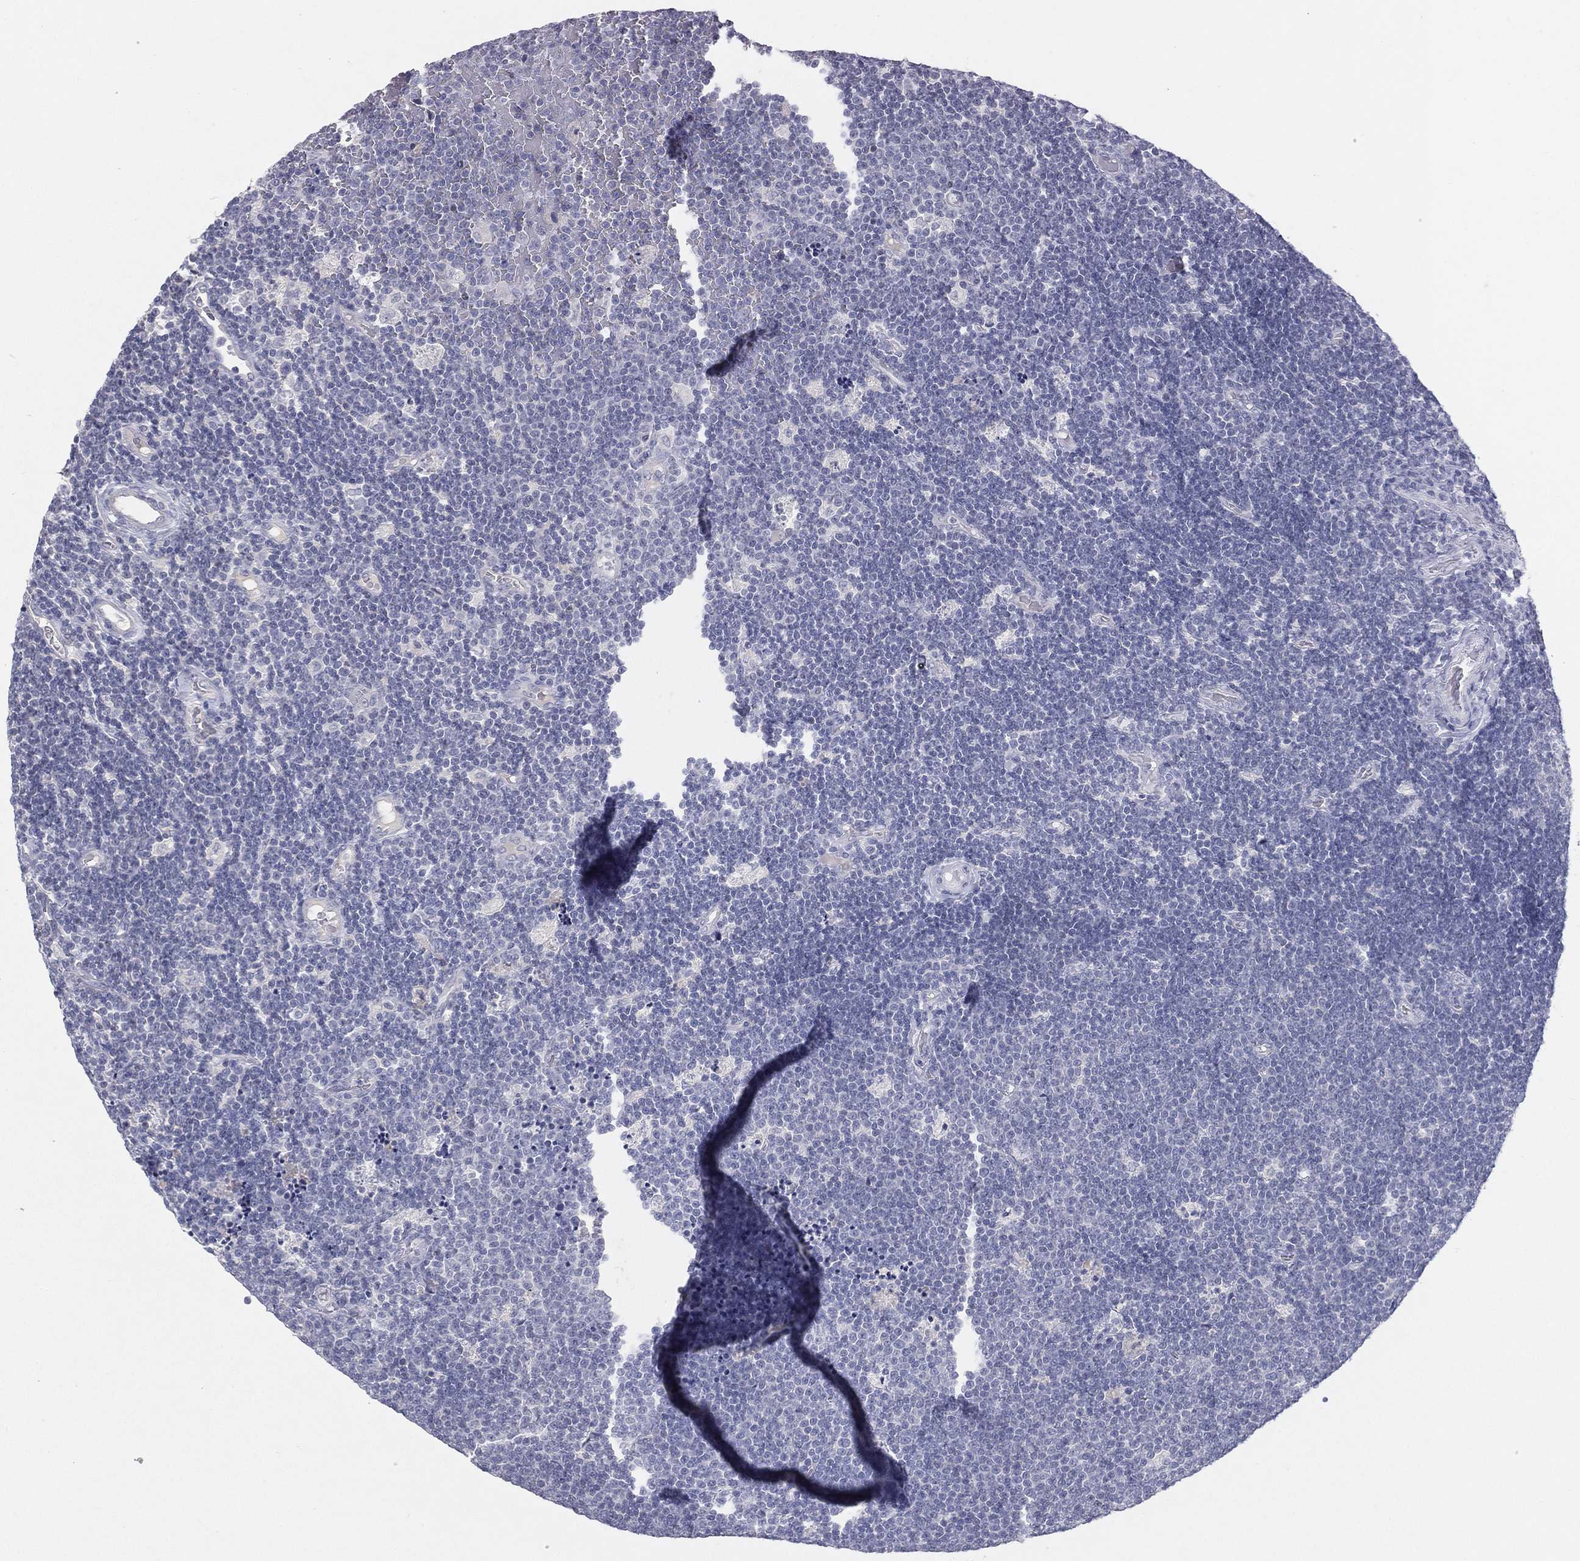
{"staining": {"intensity": "negative", "quantity": "none", "location": "none"}, "tissue": "lymphoma", "cell_type": "Tumor cells", "image_type": "cancer", "snomed": [{"axis": "morphology", "description": "Malignant lymphoma, non-Hodgkin's type, Low grade"}, {"axis": "topography", "description": "Brain"}], "caption": "Immunohistochemistry image of lymphoma stained for a protein (brown), which demonstrates no staining in tumor cells.", "gene": "CPT1B", "patient": {"sex": "female", "age": 66}}